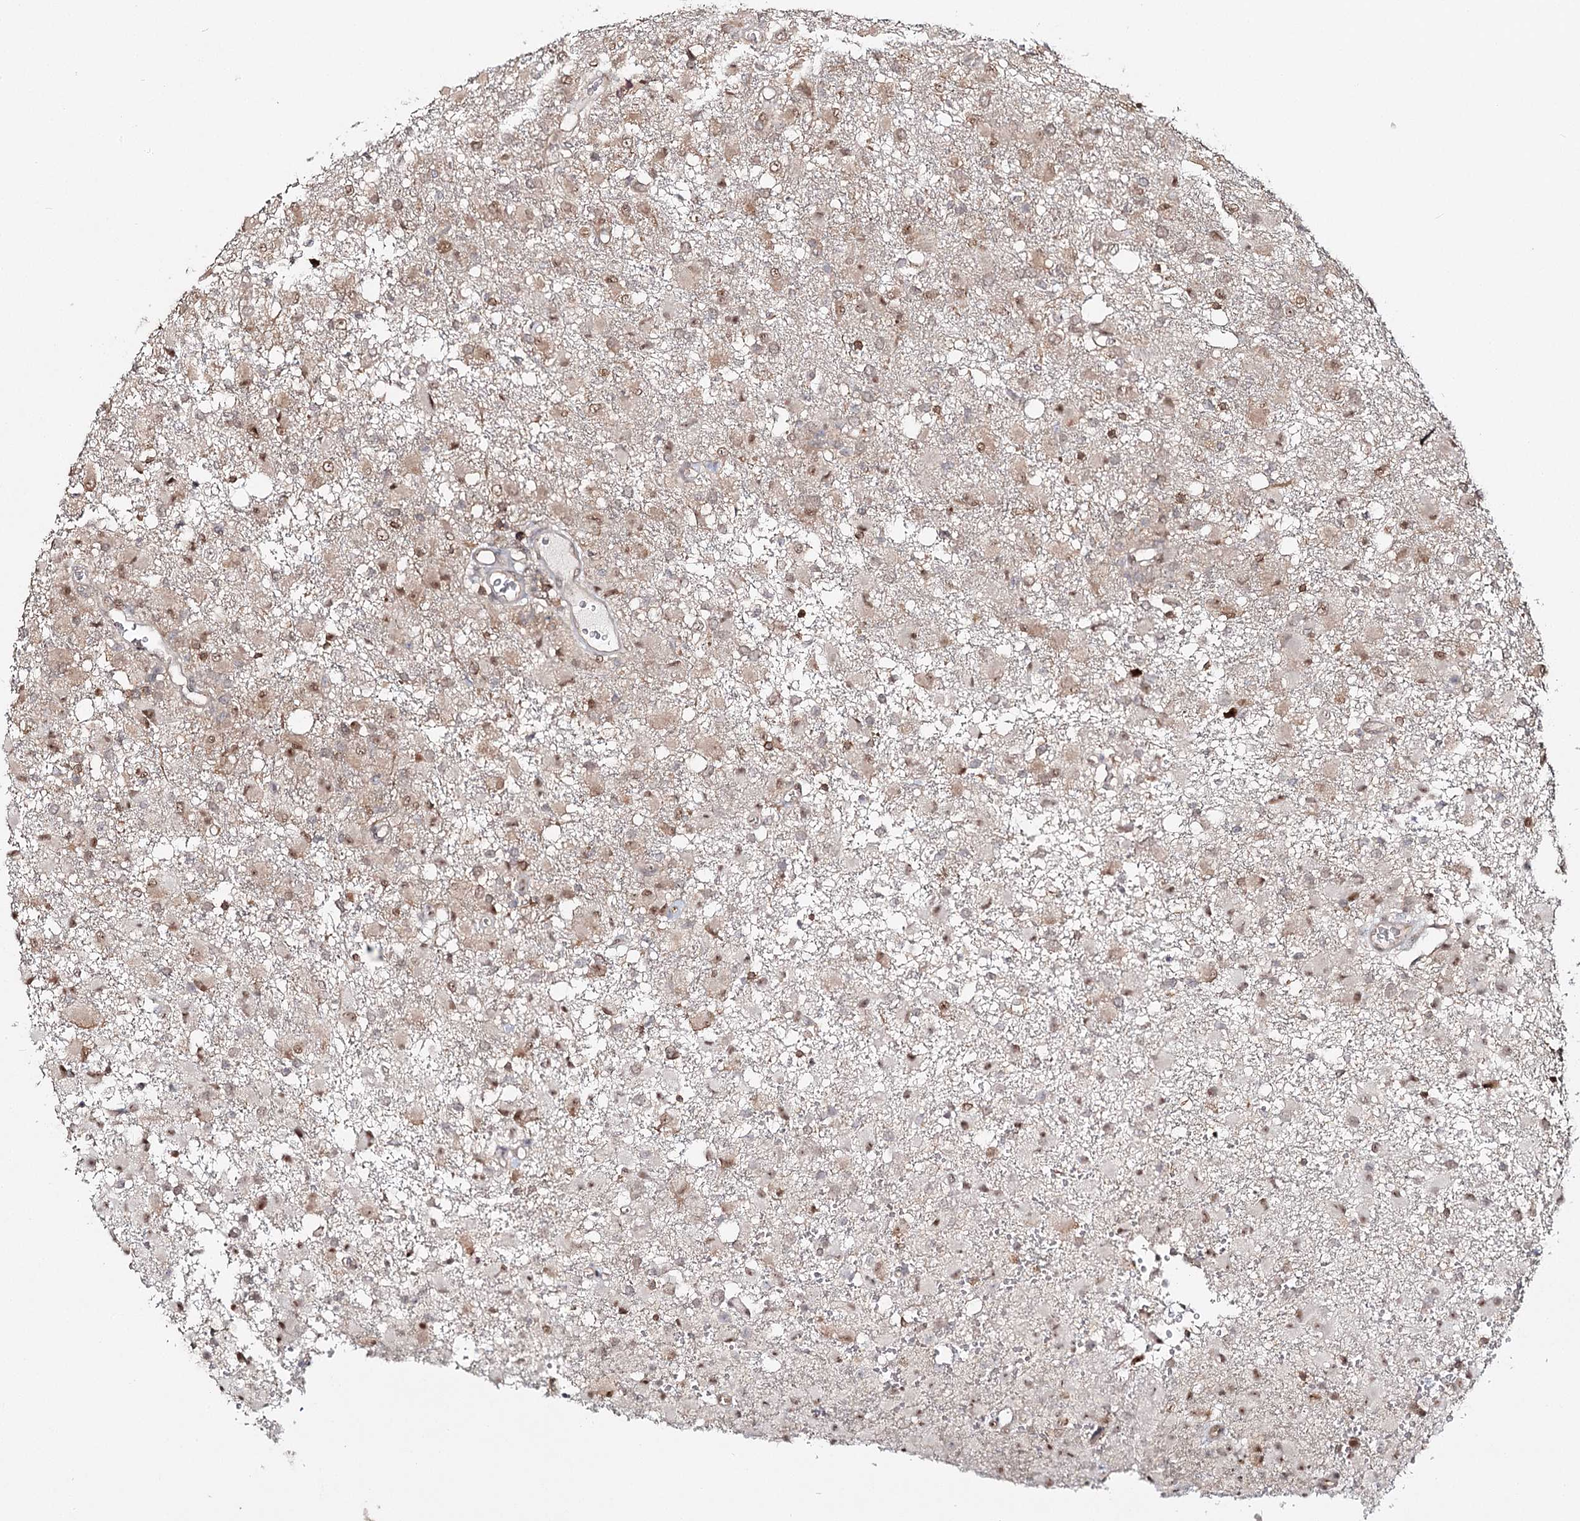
{"staining": {"intensity": "weak", "quantity": ">75%", "location": "cytoplasmic/membranous,nuclear"}, "tissue": "glioma", "cell_type": "Tumor cells", "image_type": "cancer", "snomed": [{"axis": "morphology", "description": "Glioma, malignant, High grade"}, {"axis": "topography", "description": "Brain"}], "caption": "Human glioma stained with a protein marker shows weak staining in tumor cells.", "gene": "FAM120B", "patient": {"sex": "female", "age": 57}}